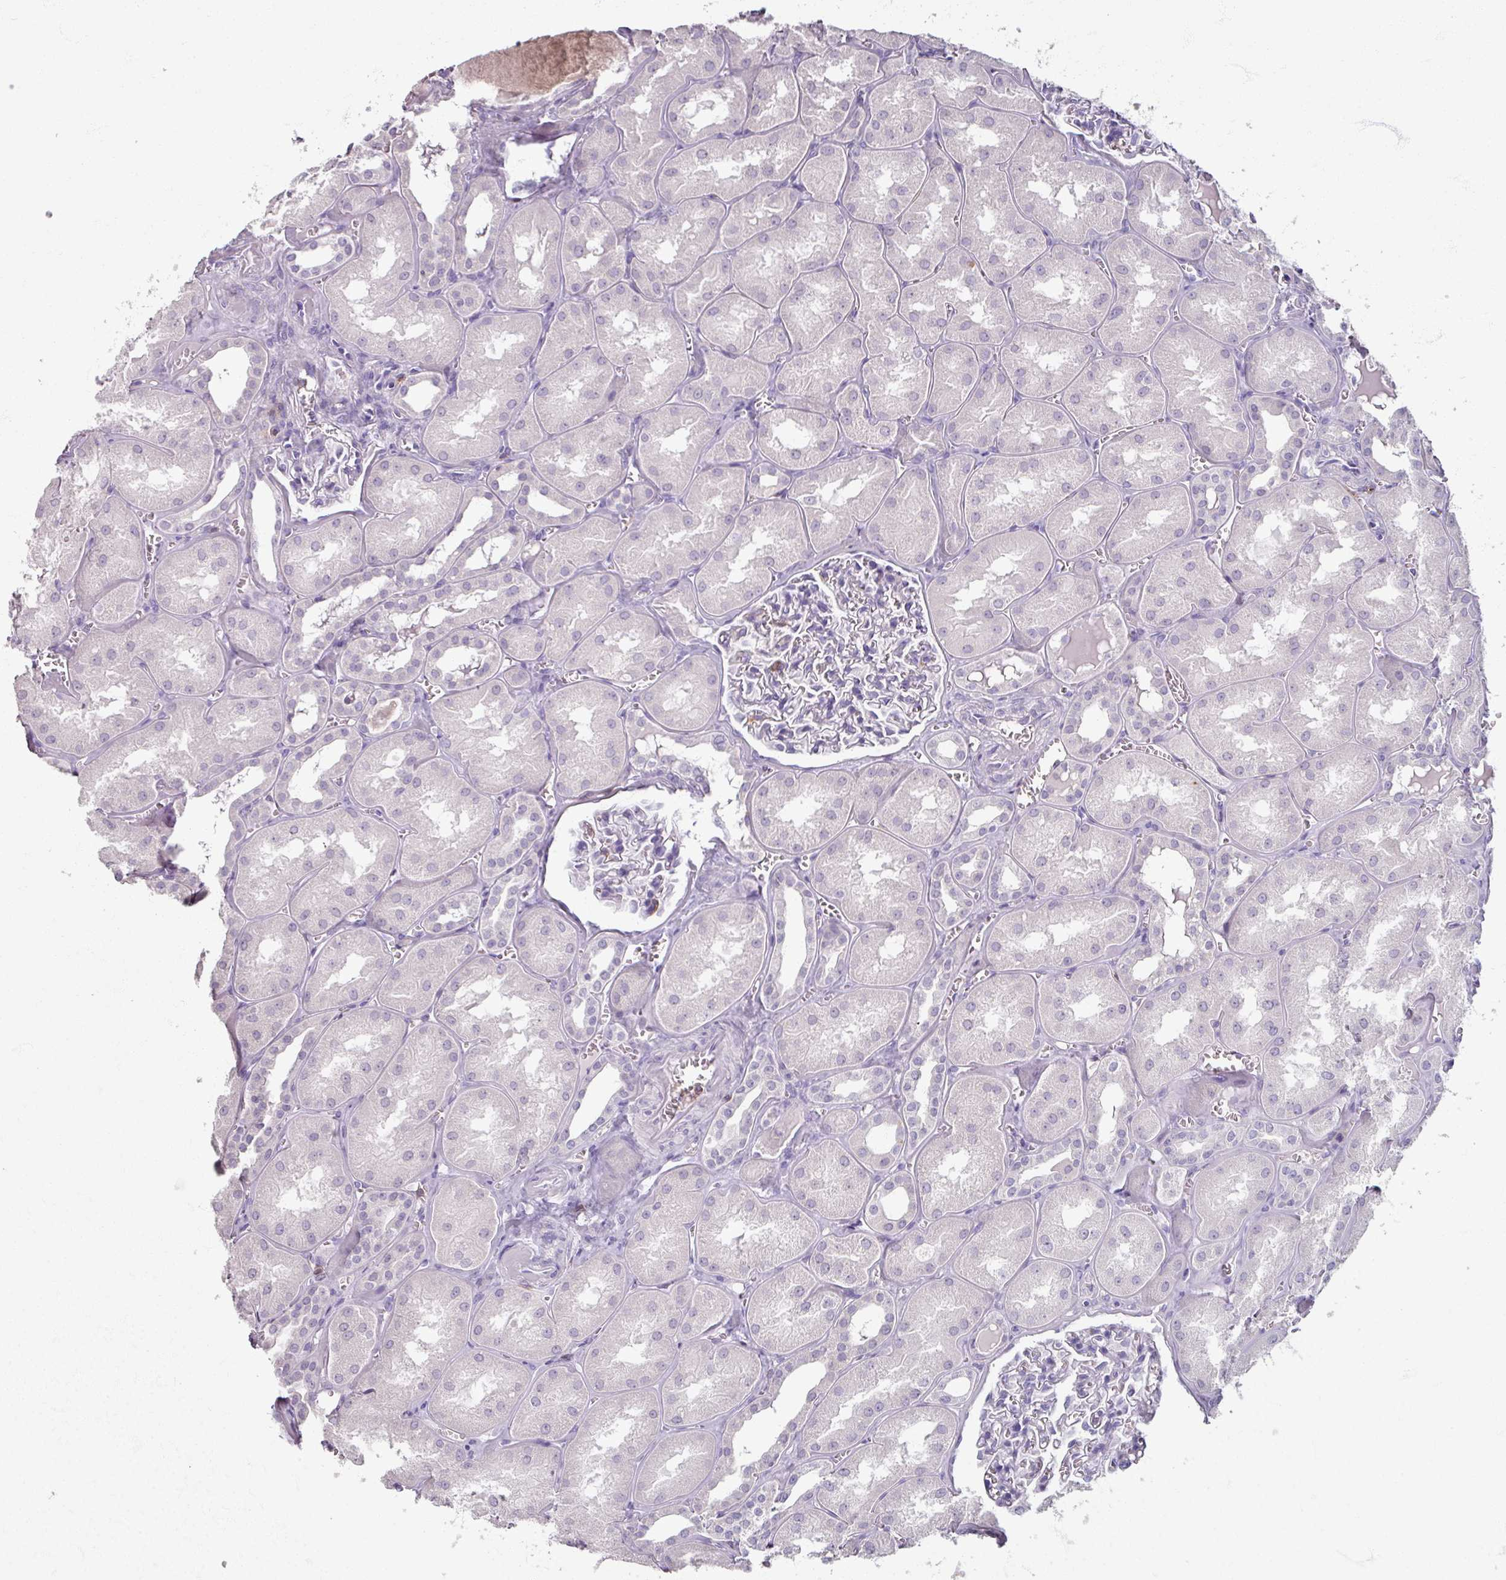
{"staining": {"intensity": "negative", "quantity": "none", "location": "none"}, "tissue": "kidney", "cell_type": "Cells in glomeruli", "image_type": "normal", "snomed": [{"axis": "morphology", "description": "Normal tissue, NOS"}, {"axis": "topography", "description": "Kidney"}], "caption": "The IHC image has no significant staining in cells in glomeruli of kidney.", "gene": "PTPRC", "patient": {"sex": "male", "age": 61}}